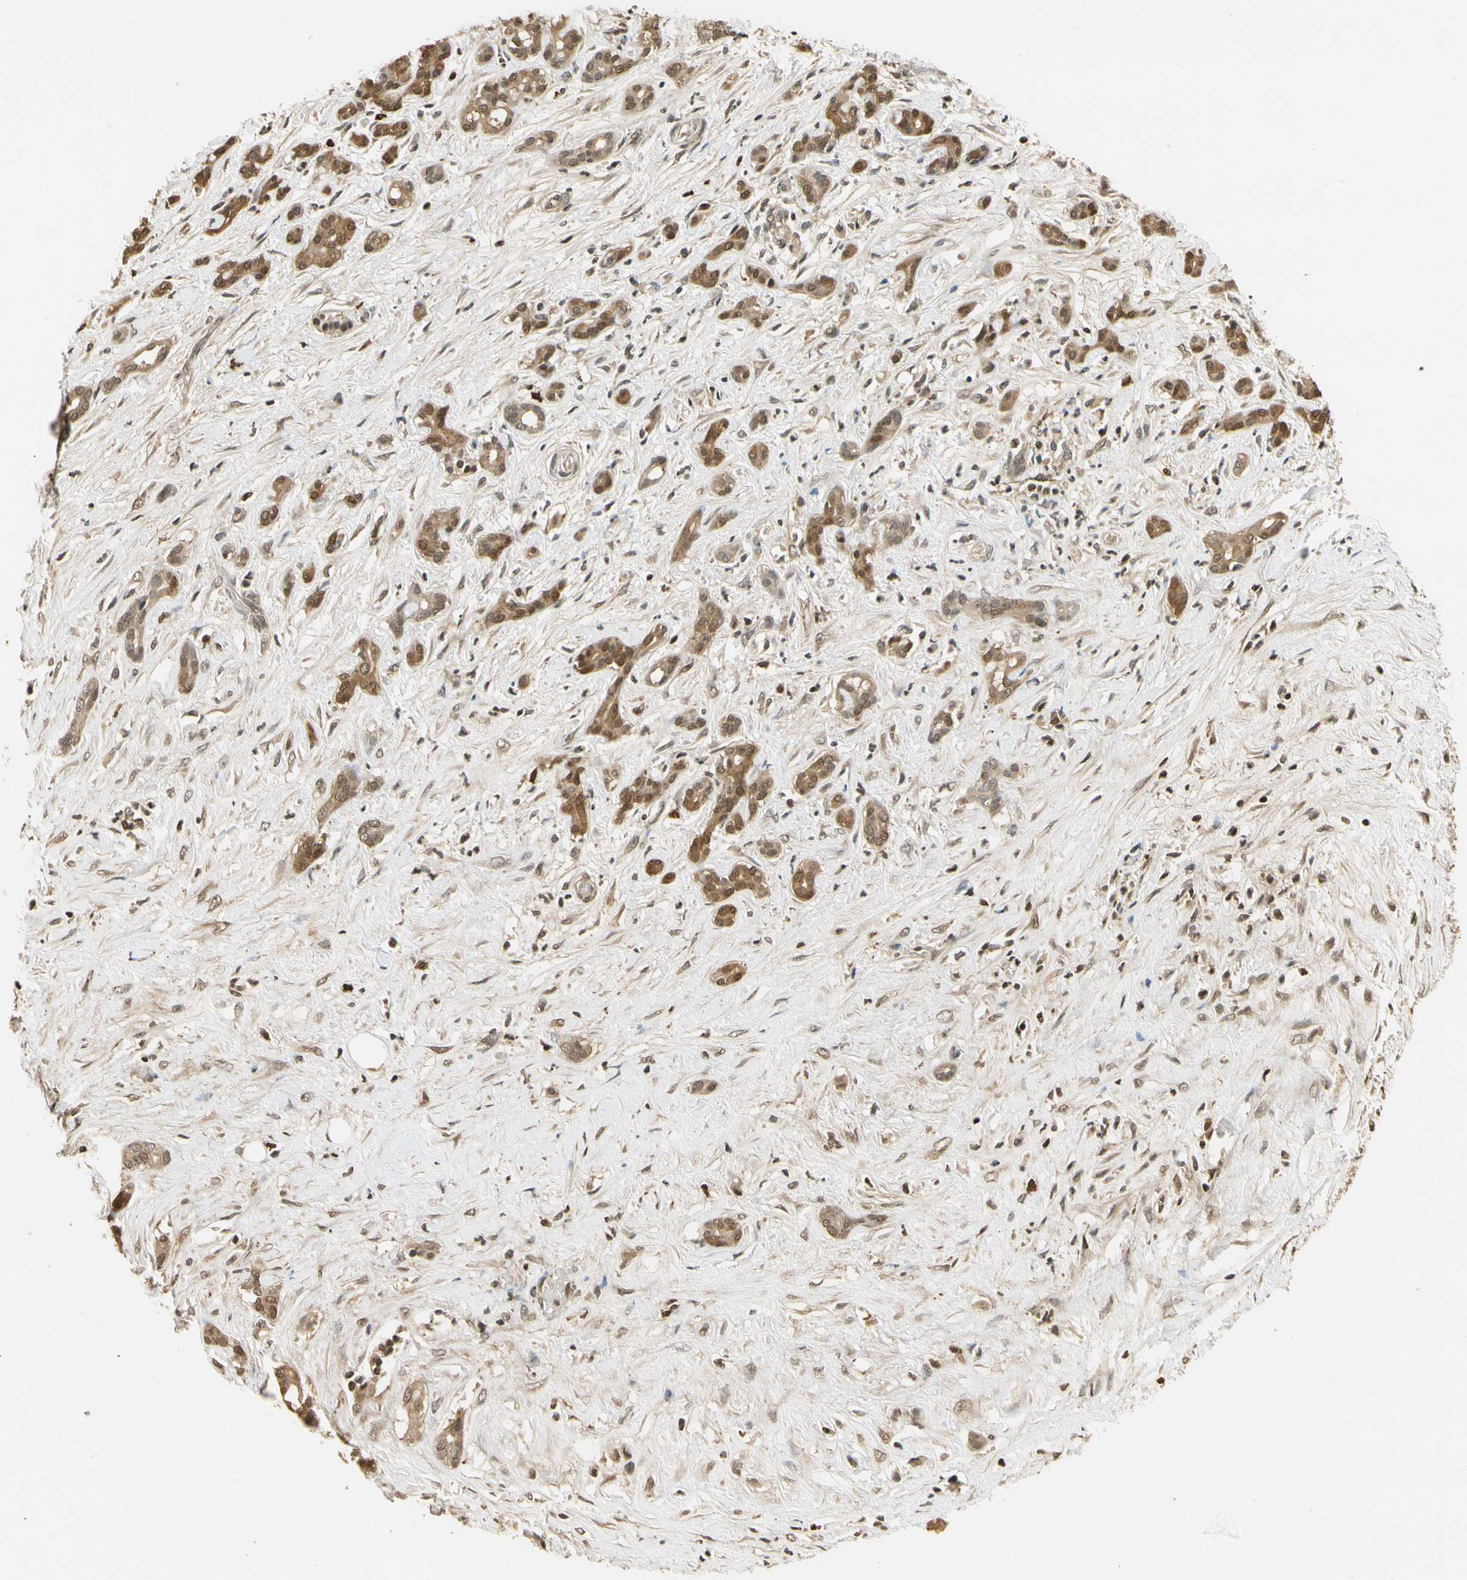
{"staining": {"intensity": "moderate", "quantity": ">75%", "location": "cytoplasmic/membranous,nuclear"}, "tissue": "pancreatic cancer", "cell_type": "Tumor cells", "image_type": "cancer", "snomed": [{"axis": "morphology", "description": "Adenocarcinoma, NOS"}, {"axis": "topography", "description": "Pancreas"}], "caption": "A brown stain labels moderate cytoplasmic/membranous and nuclear positivity of a protein in adenocarcinoma (pancreatic) tumor cells.", "gene": "SOD1", "patient": {"sex": "male", "age": 41}}